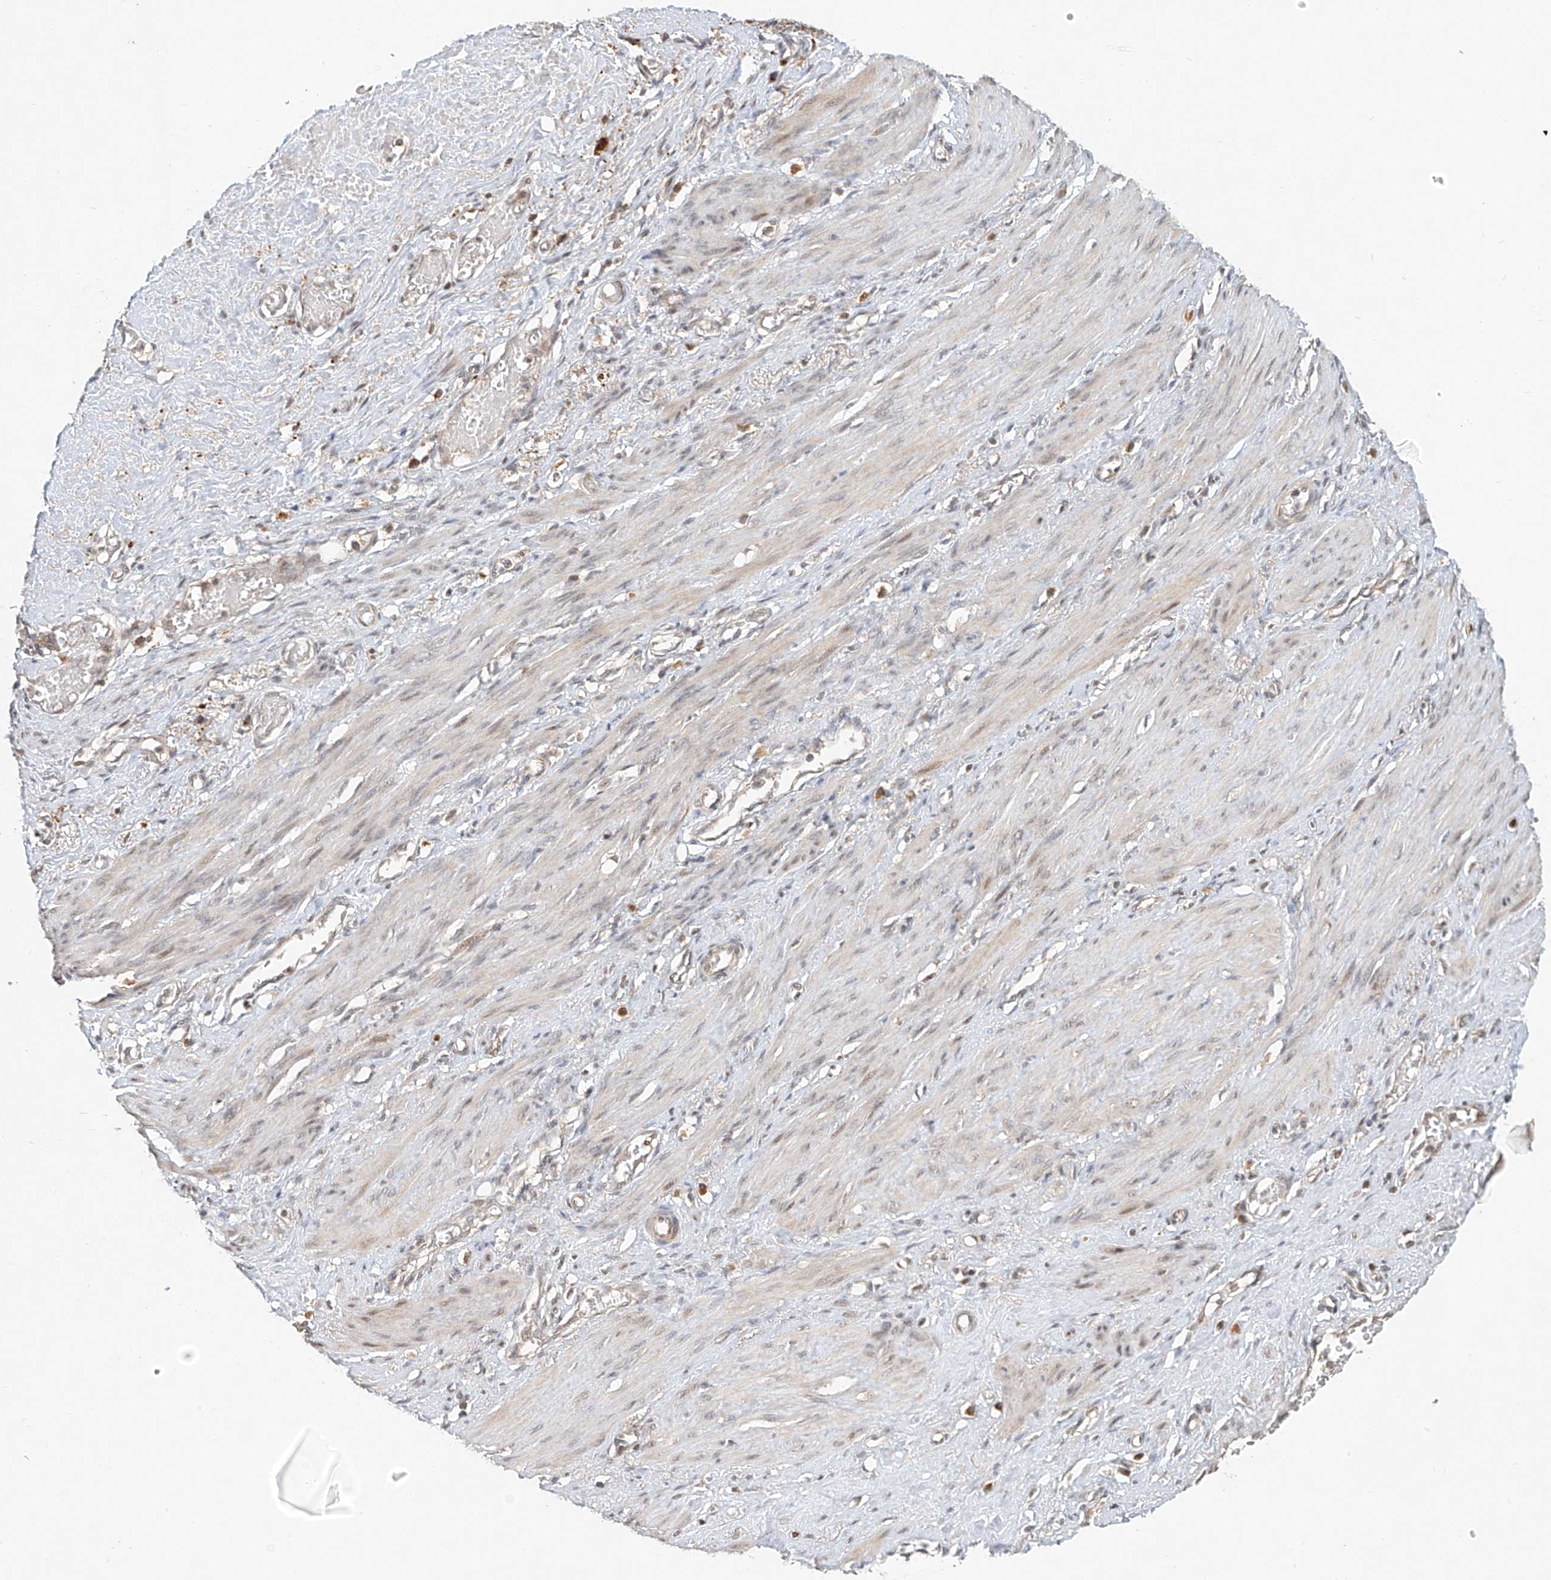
{"staining": {"intensity": "negative", "quantity": "none", "location": "none"}, "tissue": "smooth muscle", "cell_type": "Smooth muscle cells", "image_type": "normal", "snomed": [{"axis": "morphology", "description": "Normal tissue, NOS"}, {"axis": "topography", "description": "Endometrium"}], "caption": "Smooth muscle cells show no significant staining in benign smooth muscle. Brightfield microscopy of immunohistochemistry stained with DAB (3,3'-diaminobenzidine) (brown) and hematoxylin (blue), captured at high magnification.", "gene": "SYTL3", "patient": {"sex": "female", "age": 33}}